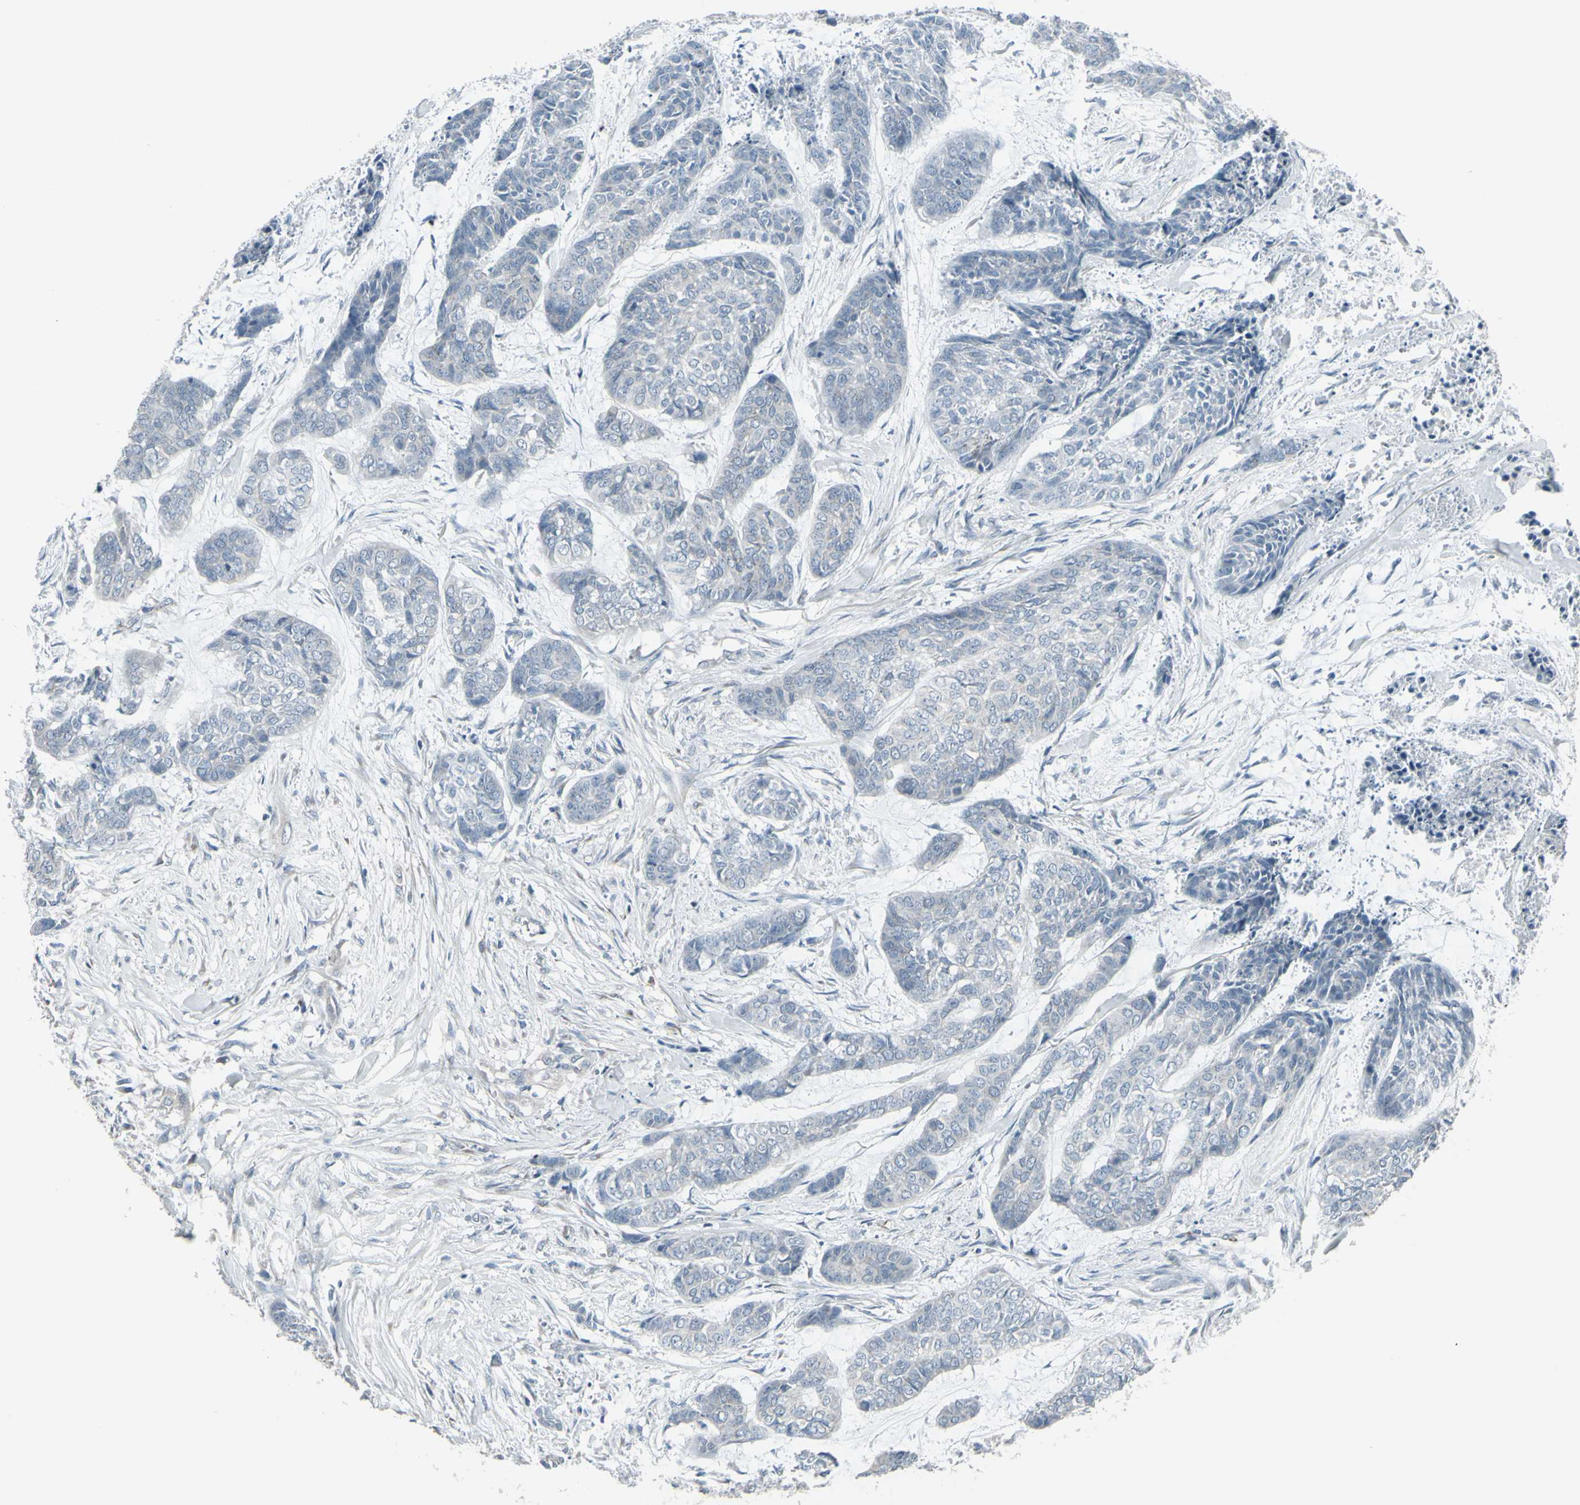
{"staining": {"intensity": "negative", "quantity": "none", "location": "none"}, "tissue": "skin cancer", "cell_type": "Tumor cells", "image_type": "cancer", "snomed": [{"axis": "morphology", "description": "Basal cell carcinoma"}, {"axis": "topography", "description": "Skin"}], "caption": "This histopathology image is of basal cell carcinoma (skin) stained with immunohistochemistry (IHC) to label a protein in brown with the nuclei are counter-stained blue. There is no positivity in tumor cells. Nuclei are stained in blue.", "gene": "CD79B", "patient": {"sex": "female", "age": 64}}